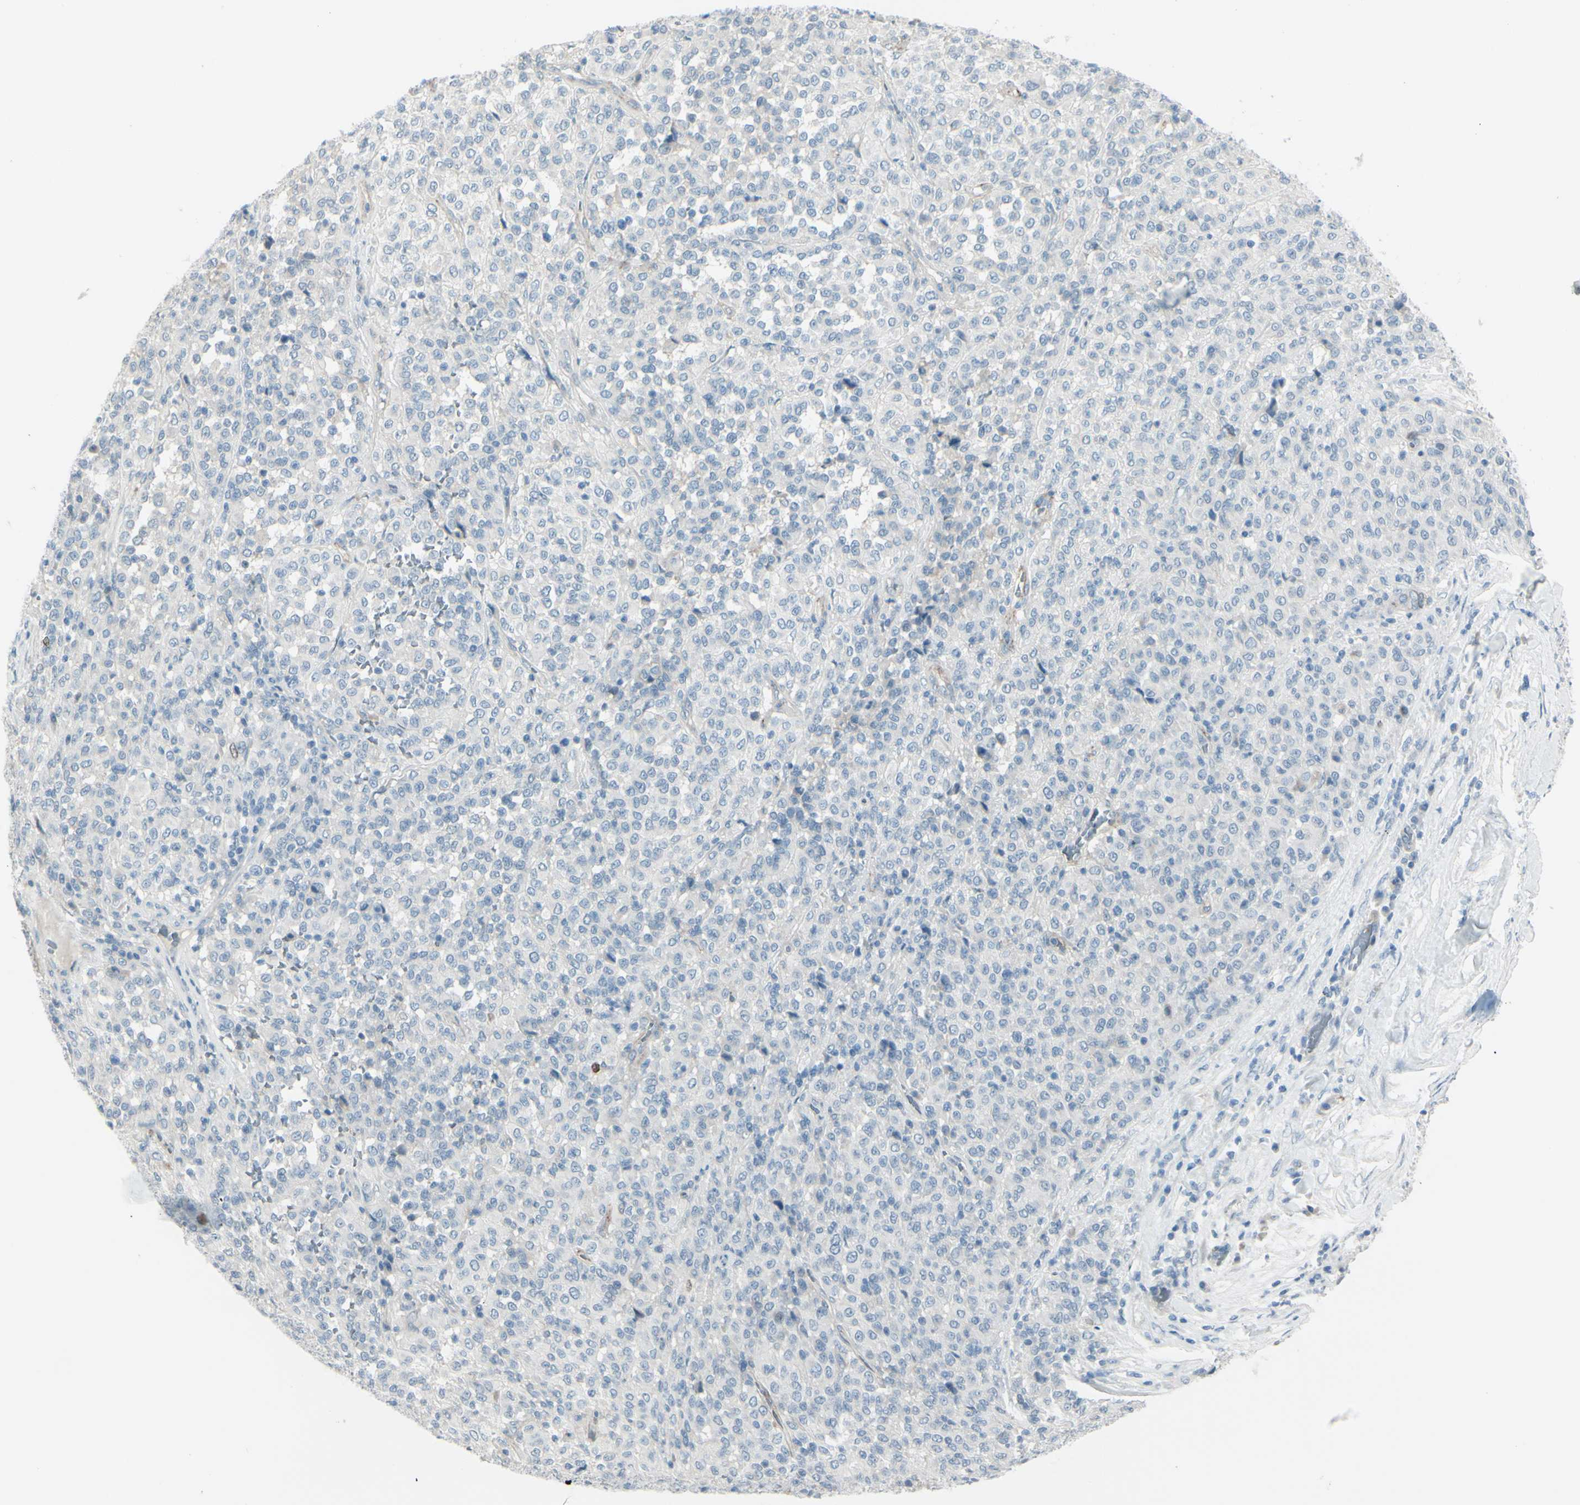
{"staining": {"intensity": "negative", "quantity": "none", "location": "none"}, "tissue": "melanoma", "cell_type": "Tumor cells", "image_type": "cancer", "snomed": [{"axis": "morphology", "description": "Malignant melanoma, Metastatic site"}, {"axis": "topography", "description": "Pancreas"}], "caption": "The IHC histopathology image has no significant positivity in tumor cells of malignant melanoma (metastatic site) tissue. (DAB immunohistochemistry visualized using brightfield microscopy, high magnification).", "gene": "GPR34", "patient": {"sex": "female", "age": 30}}